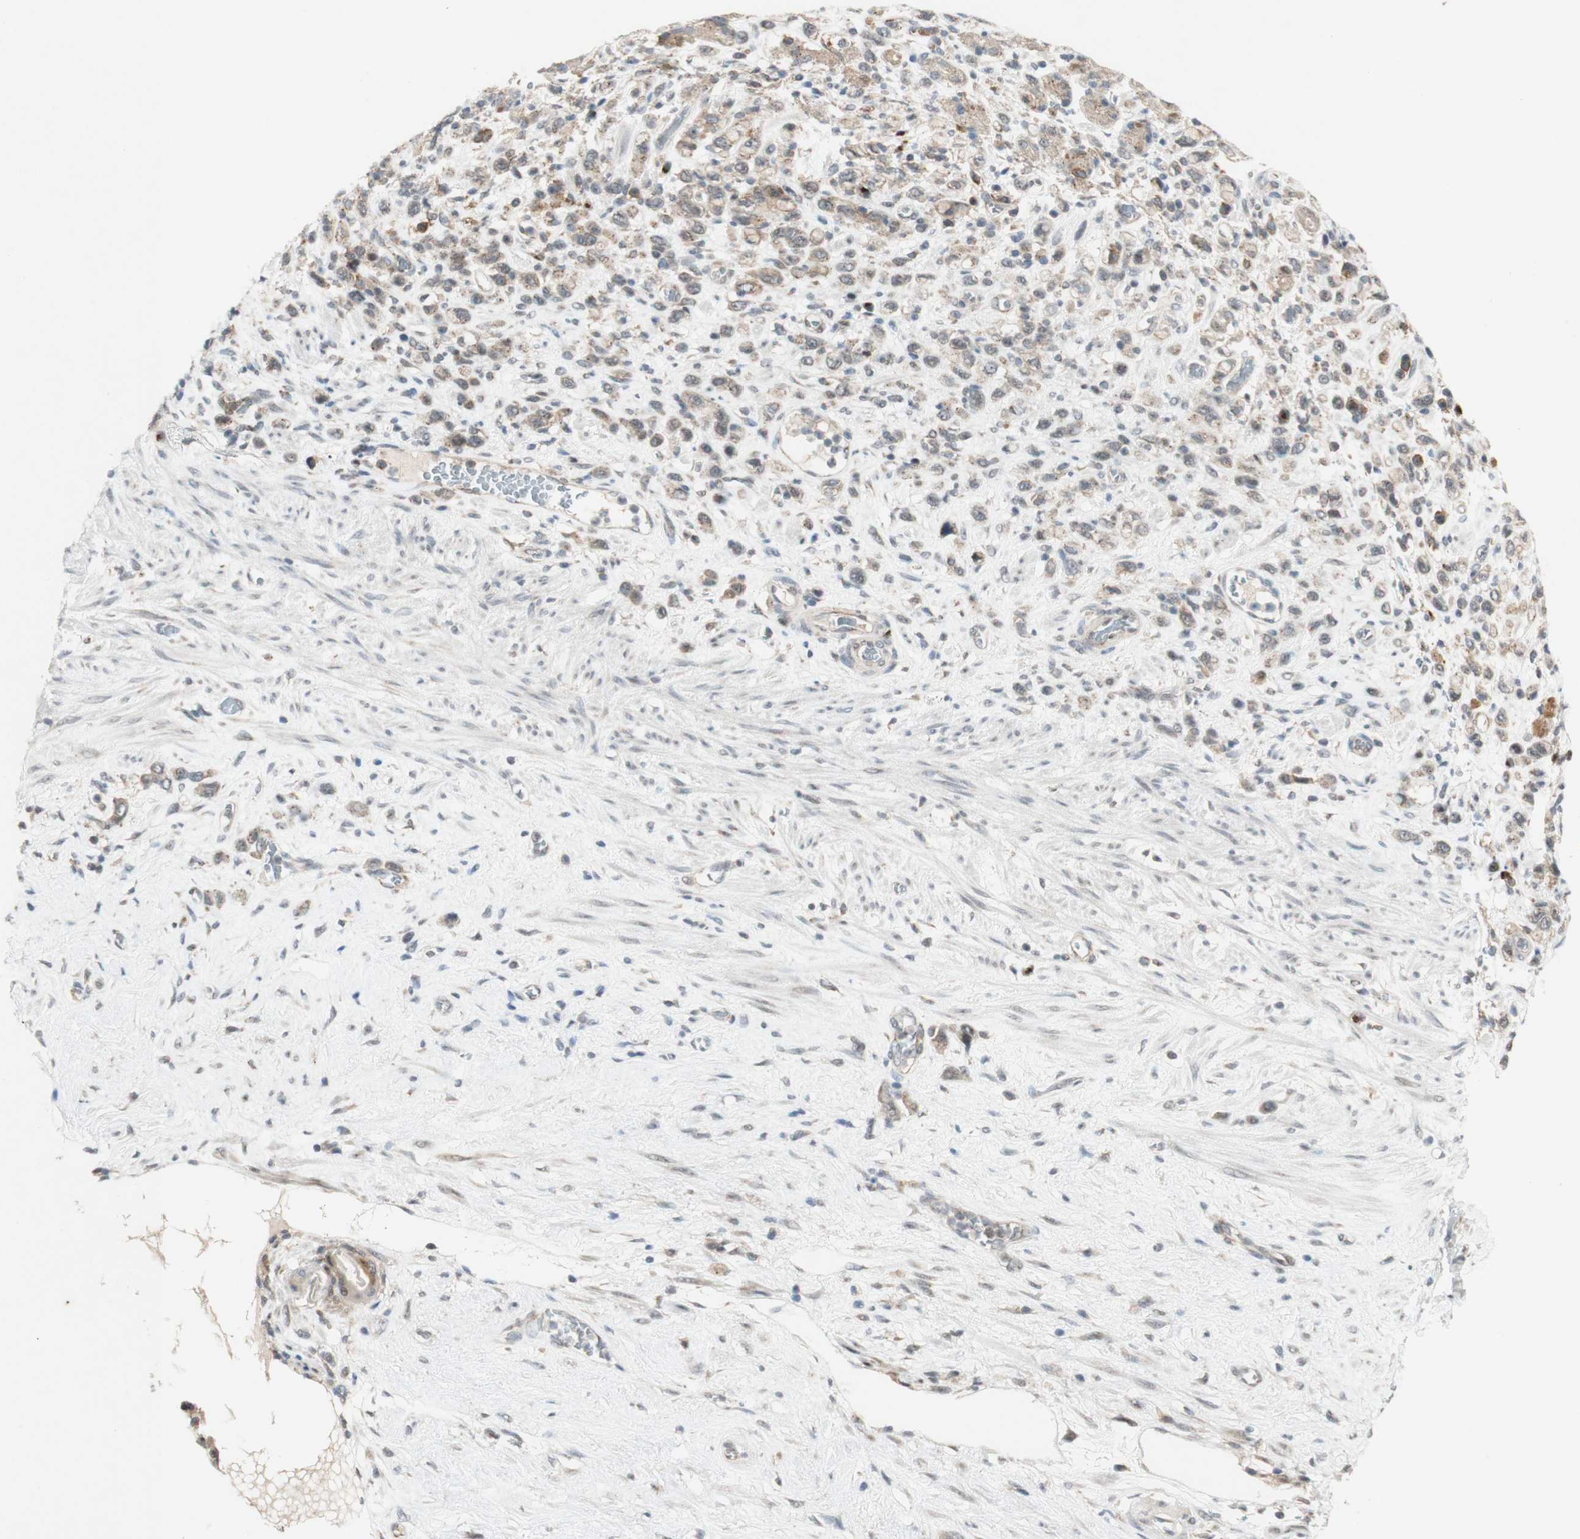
{"staining": {"intensity": "moderate", "quantity": "25%-75%", "location": "cytoplasmic/membranous"}, "tissue": "stomach cancer", "cell_type": "Tumor cells", "image_type": "cancer", "snomed": [{"axis": "morphology", "description": "Adenocarcinoma, NOS"}, {"axis": "morphology", "description": "Adenocarcinoma, High grade"}, {"axis": "topography", "description": "Stomach, upper"}, {"axis": "topography", "description": "Stomach, lower"}], "caption": "Brown immunohistochemical staining in stomach cancer (adenocarcinoma) reveals moderate cytoplasmic/membranous positivity in about 25%-75% of tumor cells. Nuclei are stained in blue.", "gene": "CYLD", "patient": {"sex": "female", "age": 65}}